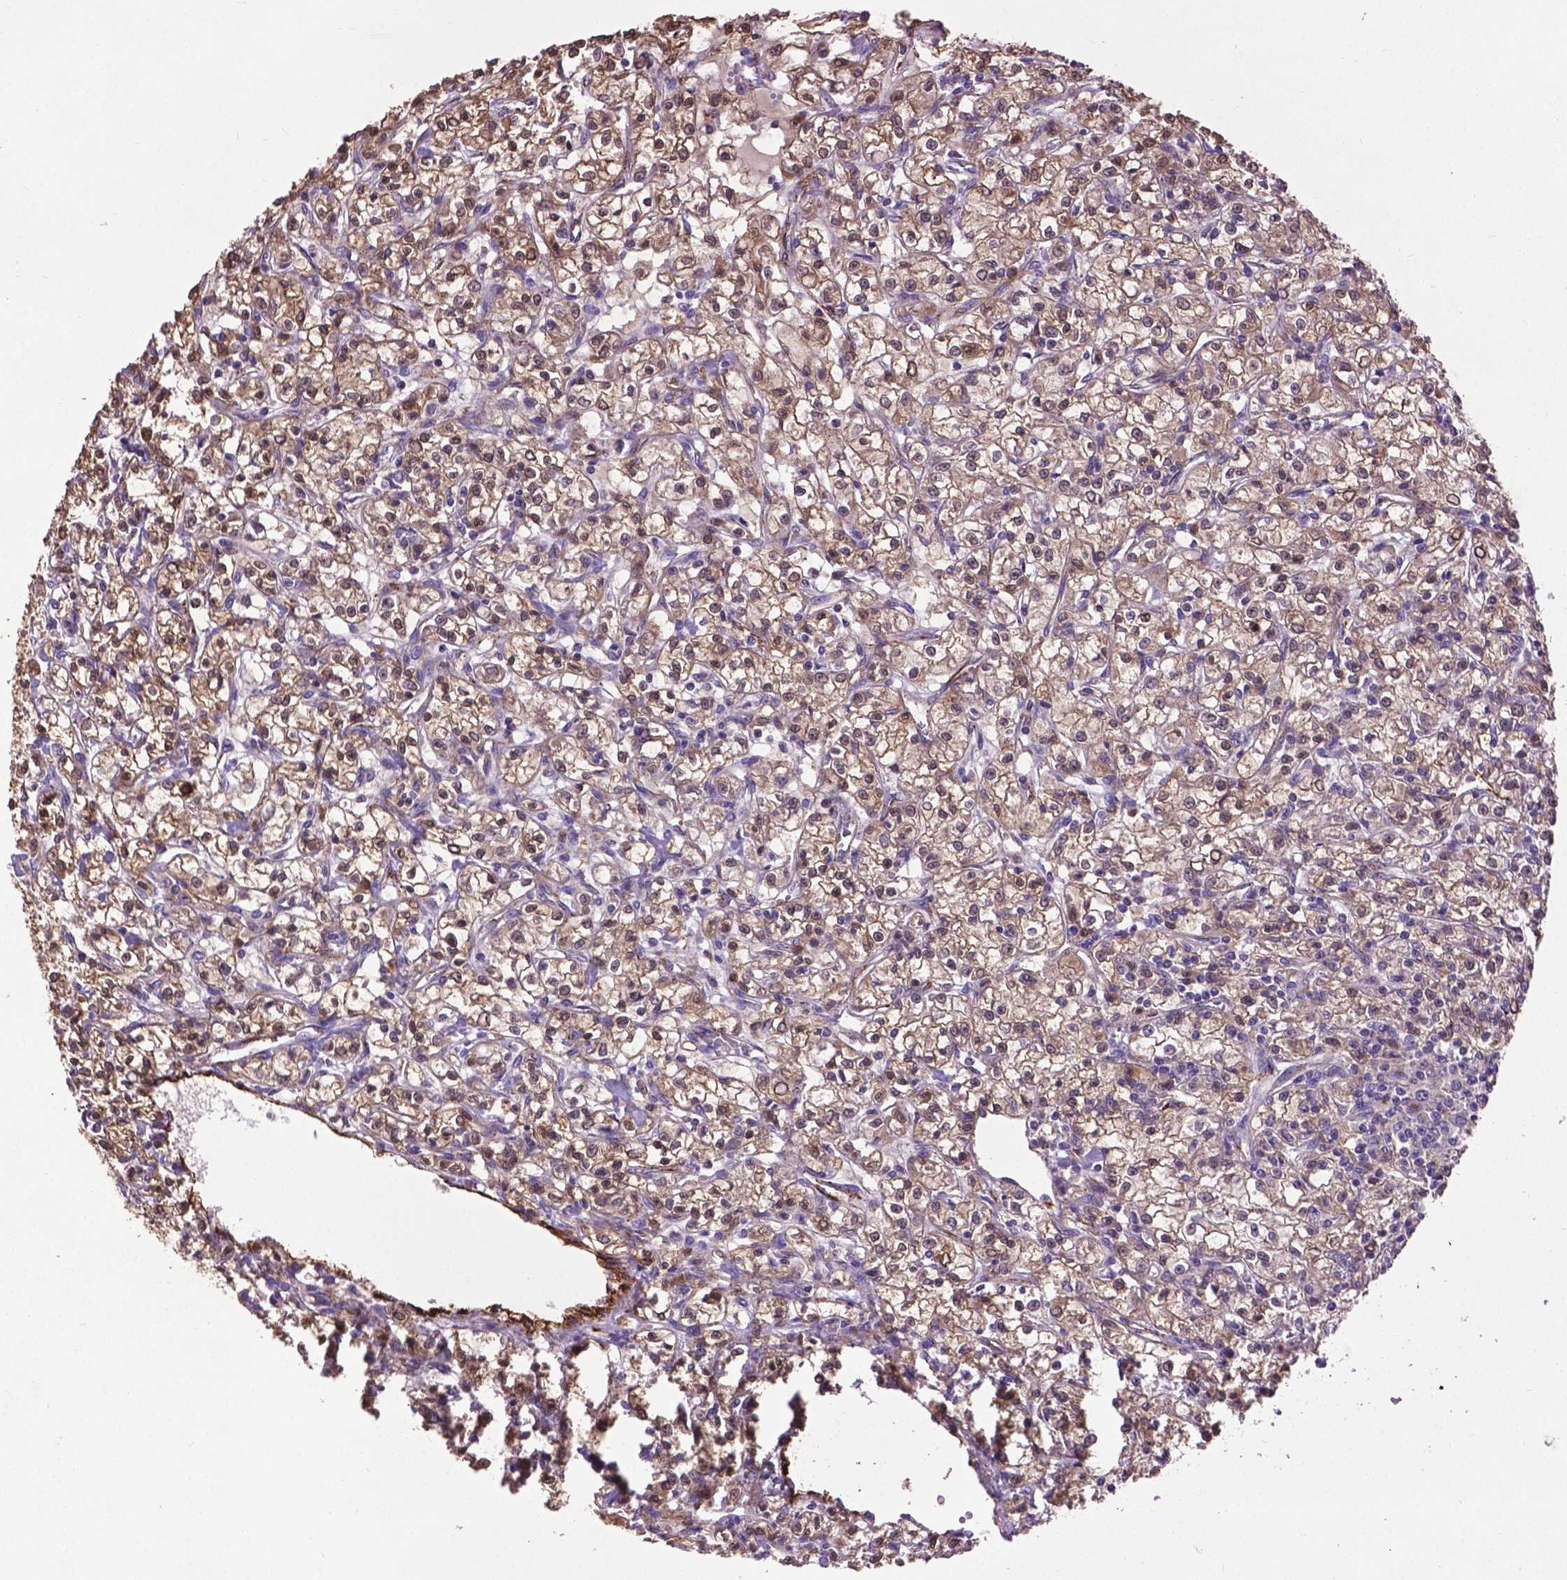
{"staining": {"intensity": "moderate", "quantity": "25%-75%", "location": "cytoplasmic/membranous,nuclear"}, "tissue": "renal cancer", "cell_type": "Tumor cells", "image_type": "cancer", "snomed": [{"axis": "morphology", "description": "Adenocarcinoma, NOS"}, {"axis": "topography", "description": "Kidney"}], "caption": "Brown immunohistochemical staining in human renal adenocarcinoma reveals moderate cytoplasmic/membranous and nuclear expression in approximately 25%-75% of tumor cells.", "gene": "ZNF337", "patient": {"sex": "female", "age": 59}}